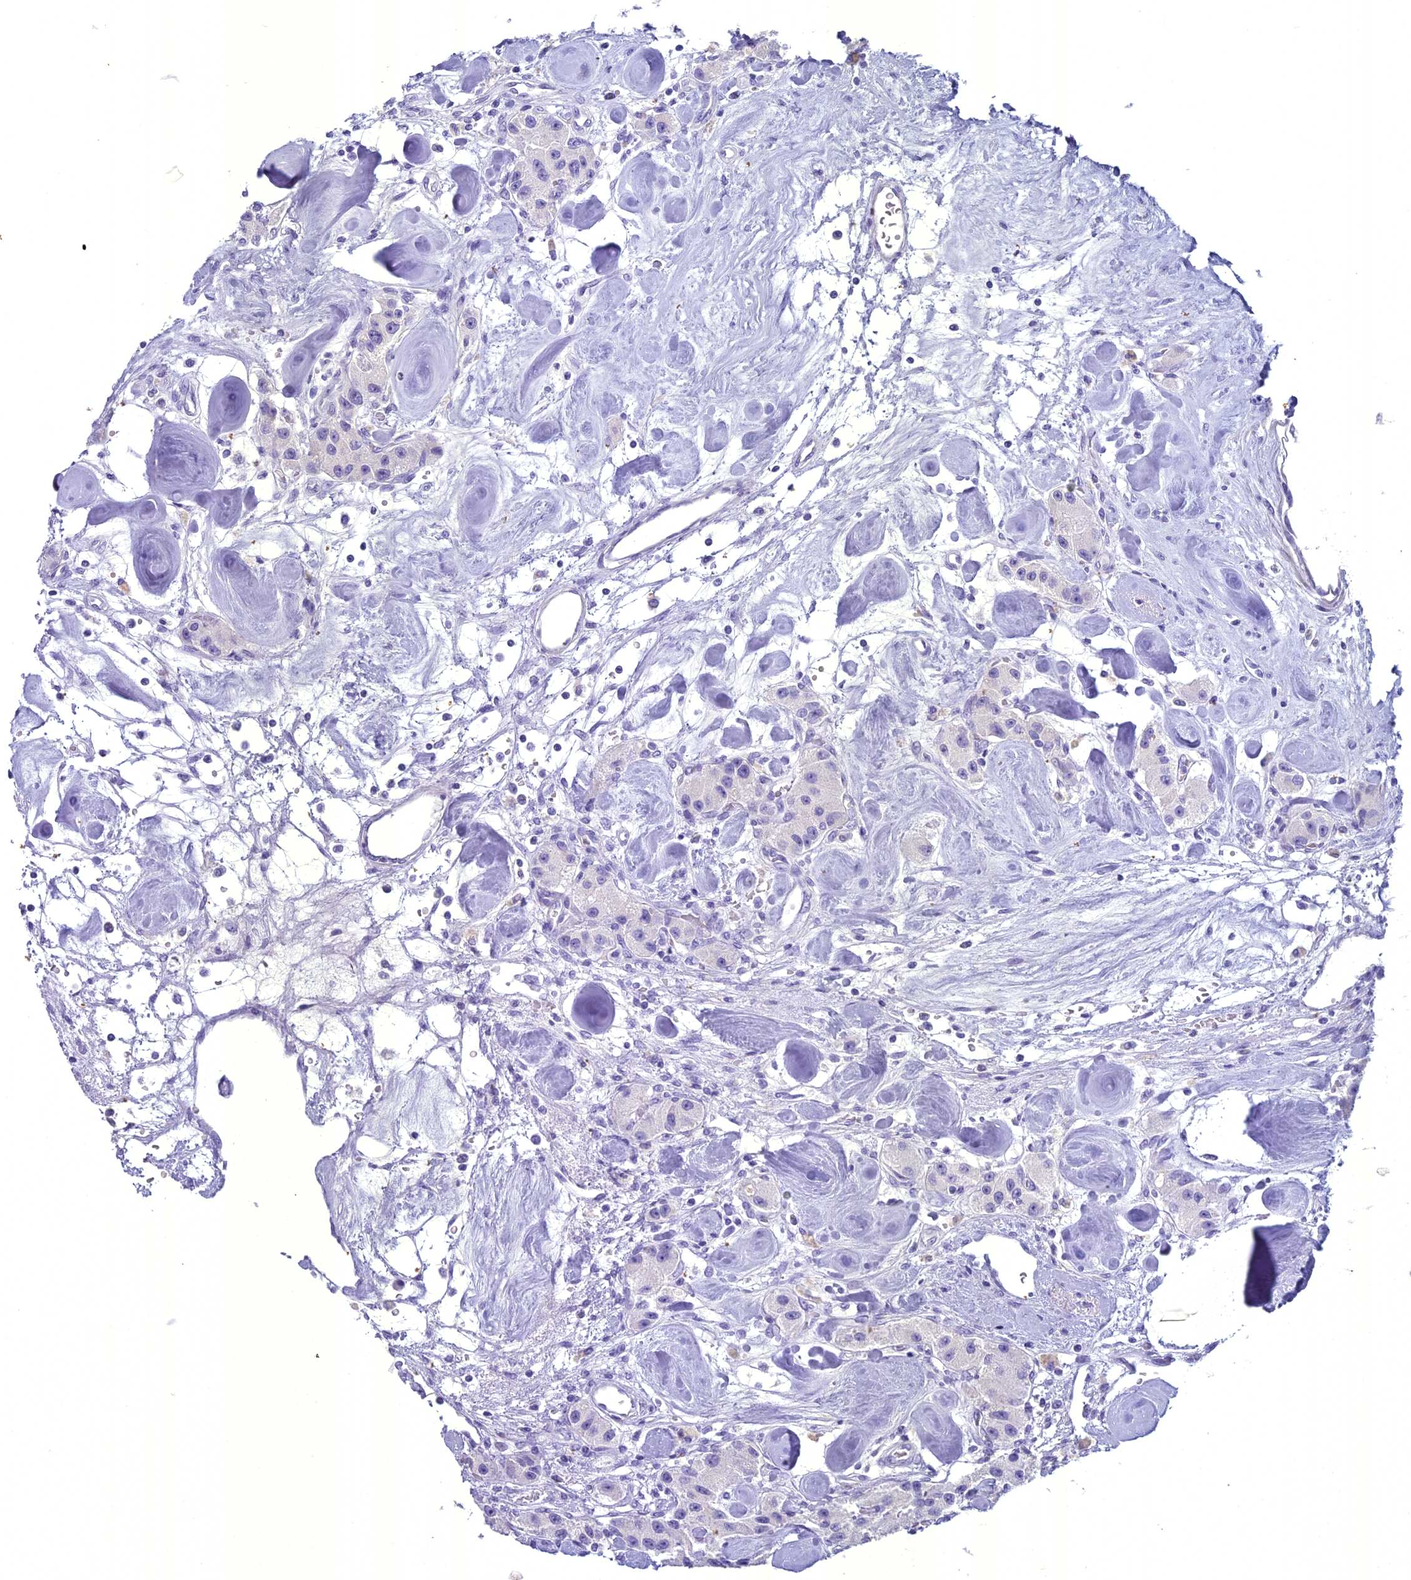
{"staining": {"intensity": "negative", "quantity": "none", "location": "none"}, "tissue": "carcinoid", "cell_type": "Tumor cells", "image_type": "cancer", "snomed": [{"axis": "morphology", "description": "Carcinoid, malignant, NOS"}, {"axis": "topography", "description": "Pancreas"}], "caption": "DAB immunohistochemical staining of human malignant carcinoid reveals no significant positivity in tumor cells. The staining is performed using DAB brown chromogen with nuclei counter-stained in using hematoxylin.", "gene": "UNC80", "patient": {"sex": "male", "age": 41}}